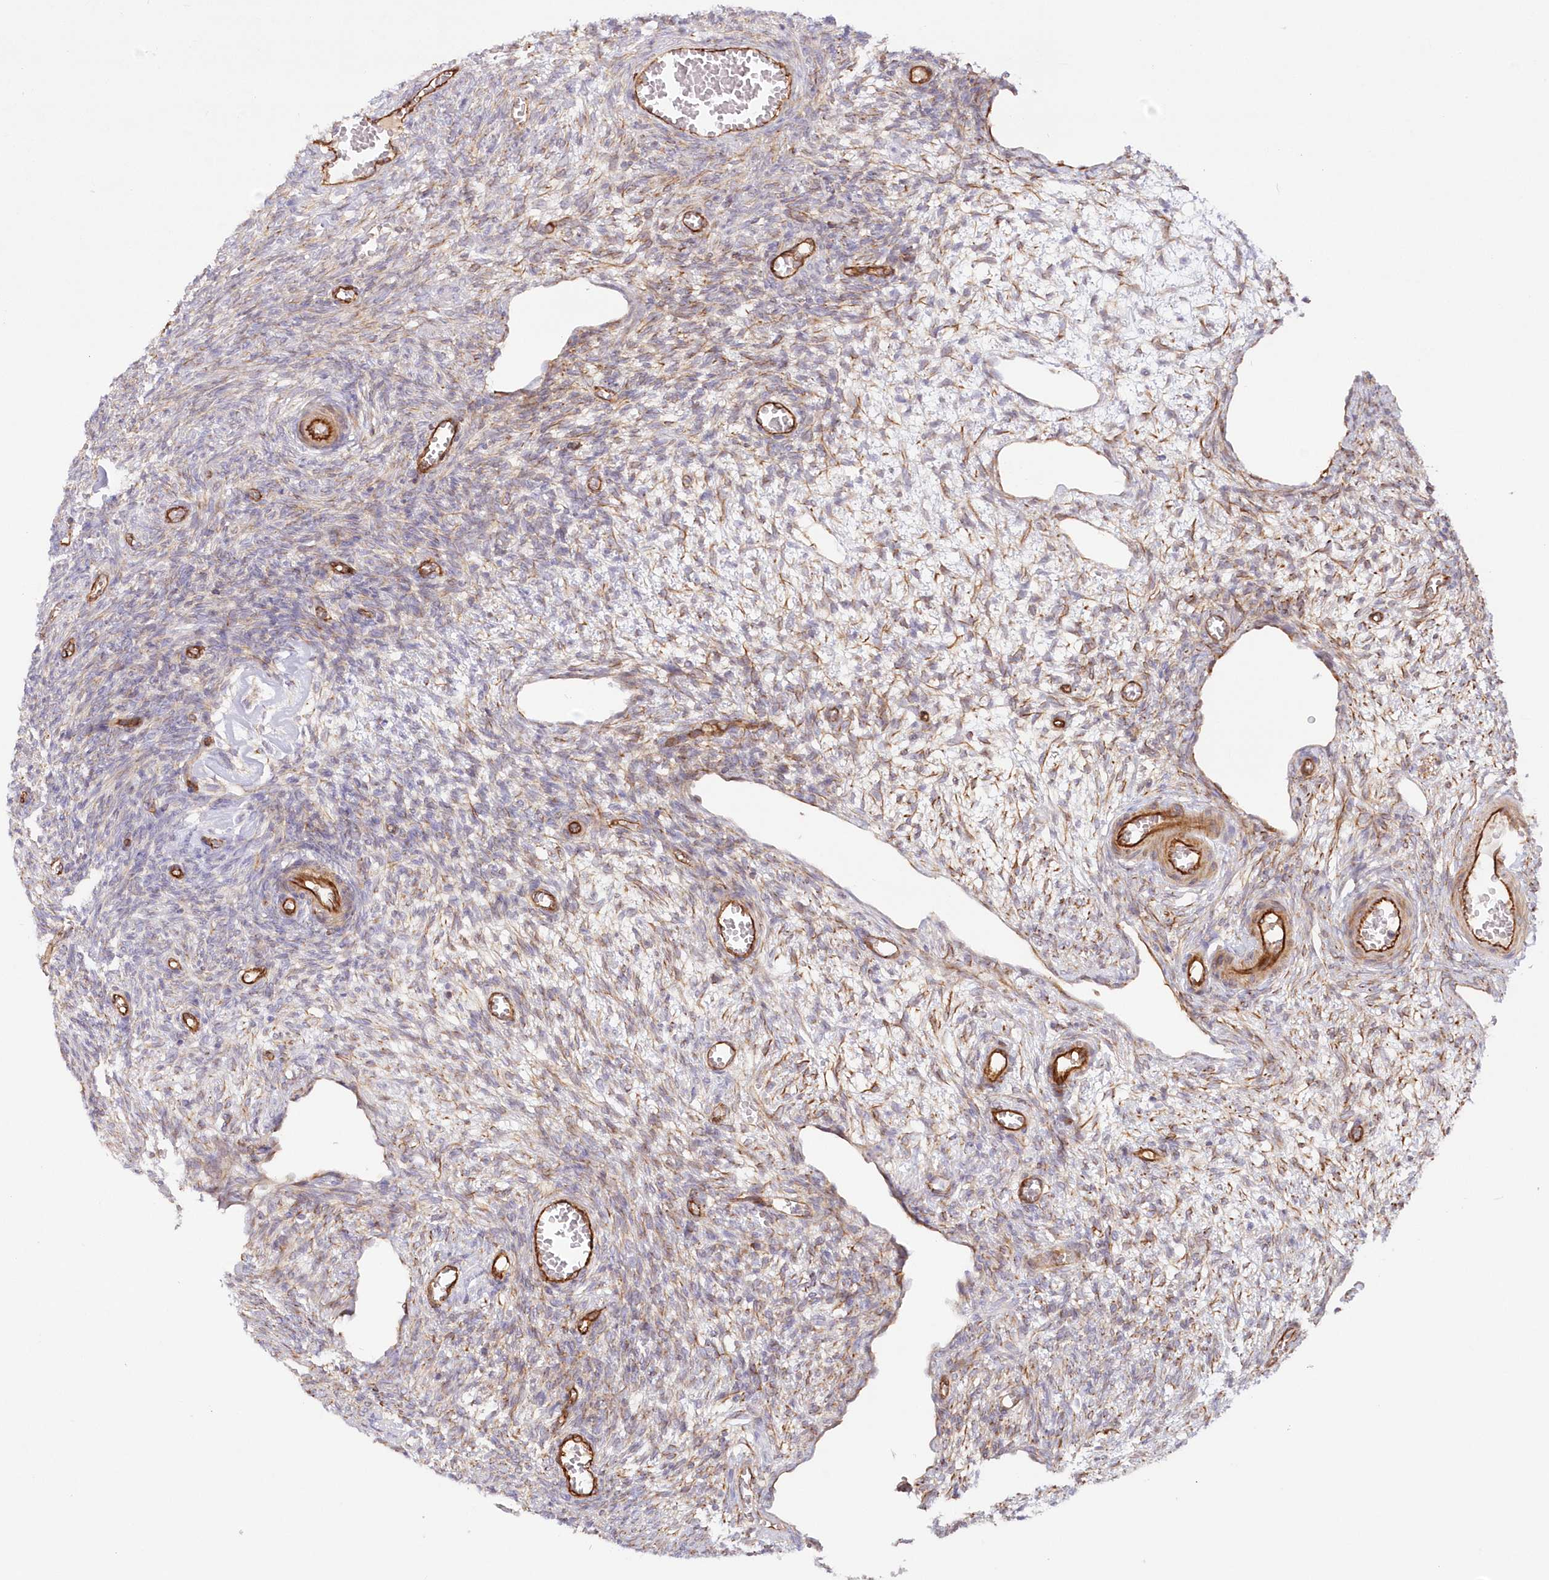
{"staining": {"intensity": "weak", "quantity": "<25%", "location": "cytoplasmic/membranous"}, "tissue": "ovary", "cell_type": "Ovarian stroma cells", "image_type": "normal", "snomed": [{"axis": "morphology", "description": "Normal tissue, NOS"}, {"axis": "topography", "description": "Ovary"}], "caption": "There is no significant staining in ovarian stroma cells of ovary. (DAB (3,3'-diaminobenzidine) immunohistochemistry (IHC) with hematoxylin counter stain).", "gene": "AFAP1L2", "patient": {"sex": "female", "age": 27}}